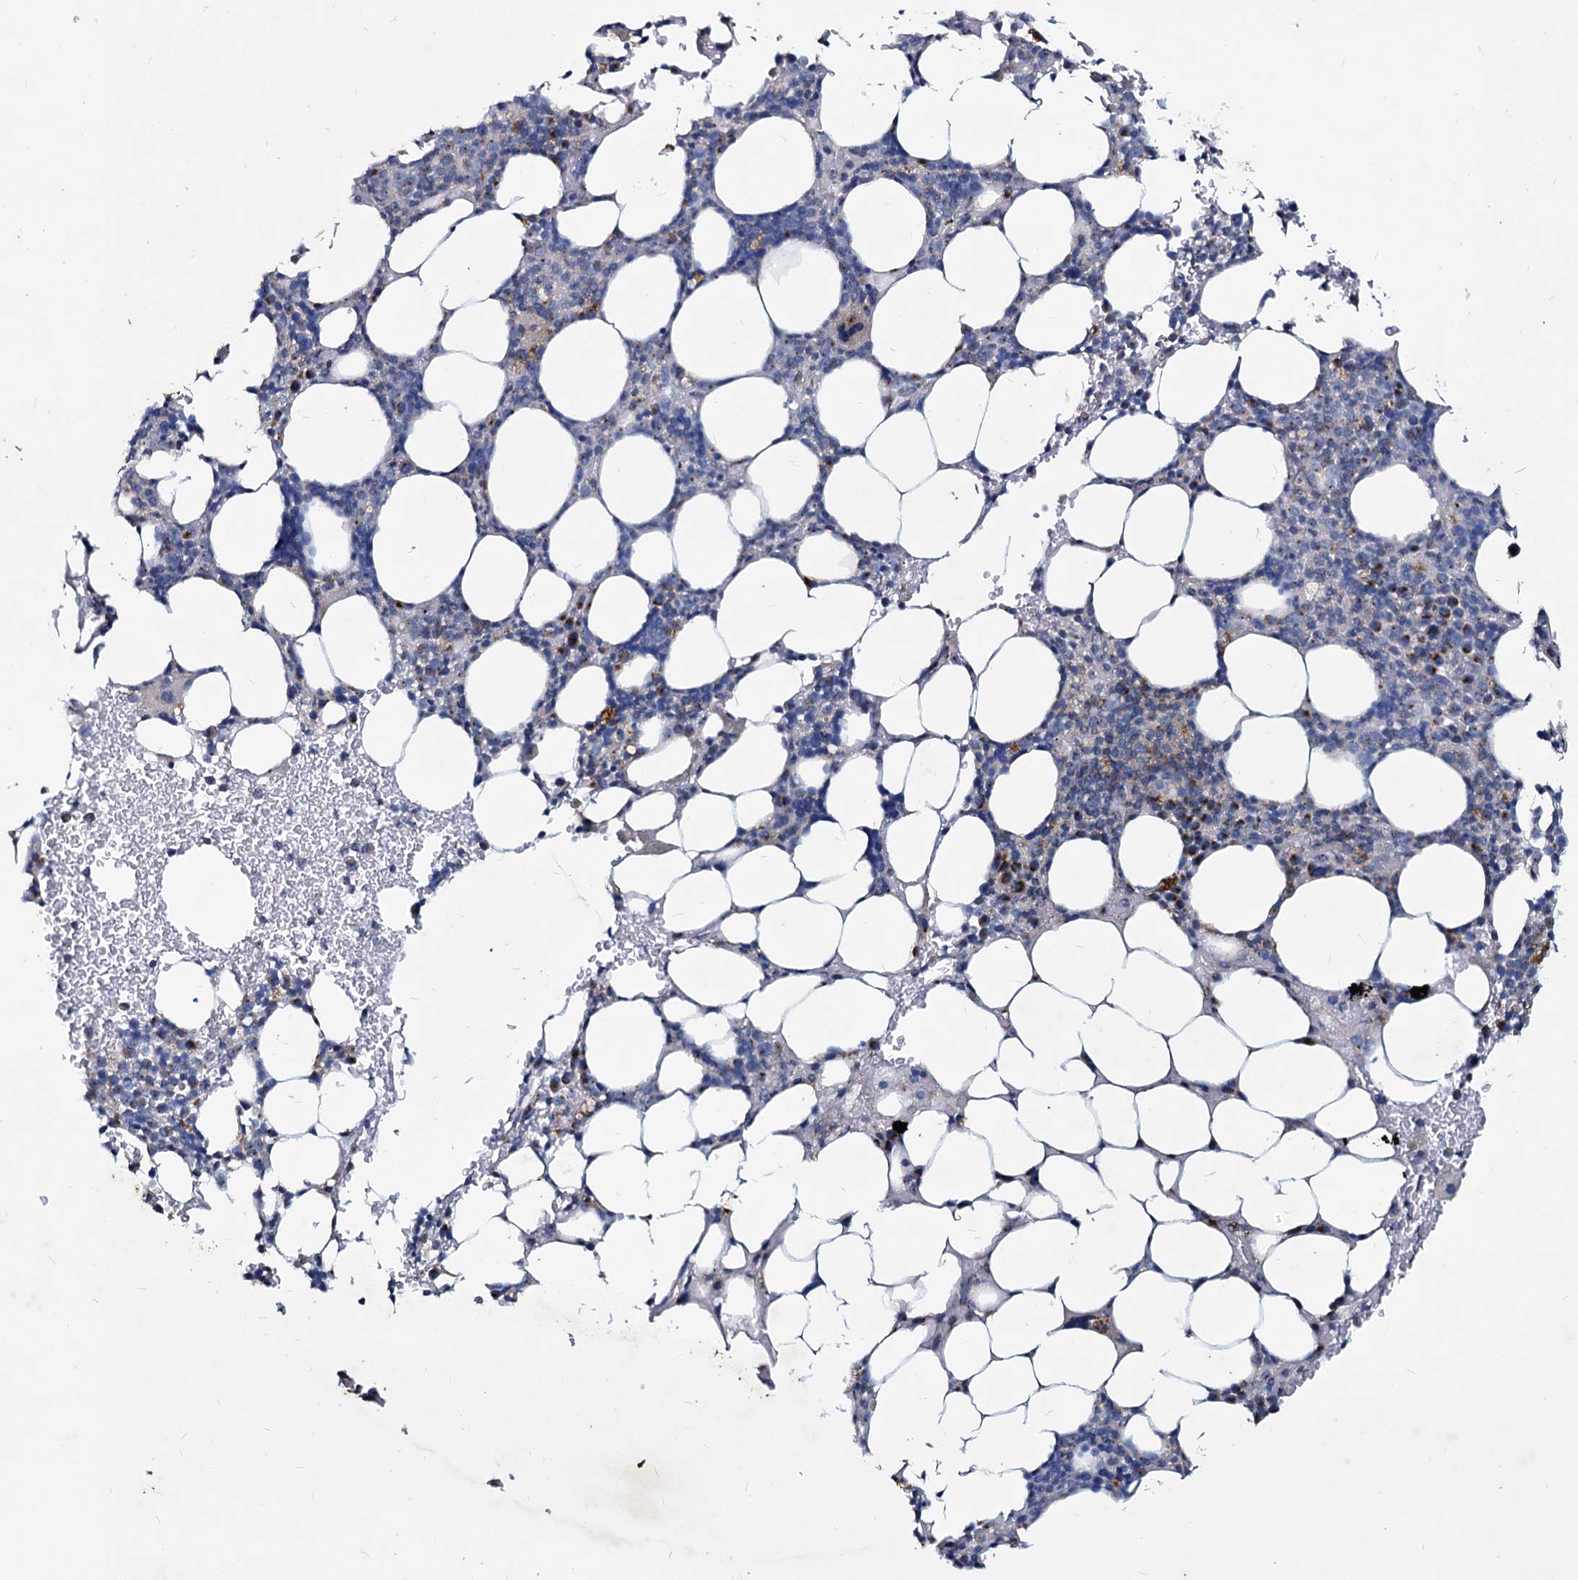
{"staining": {"intensity": "moderate", "quantity": "<25%", "location": "cytoplasmic/membranous"}, "tissue": "bone marrow", "cell_type": "Hematopoietic cells", "image_type": "normal", "snomed": [{"axis": "morphology", "description": "Normal tissue, NOS"}, {"axis": "topography", "description": "Bone marrow"}], "caption": "High-magnification brightfield microscopy of normal bone marrow stained with DAB (3,3'-diaminobenzidine) (brown) and counterstained with hematoxylin (blue). hematopoietic cells exhibit moderate cytoplasmic/membranous positivity is seen in about<25% of cells.", "gene": "AGBL4", "patient": {"sex": "male", "age": 78}}